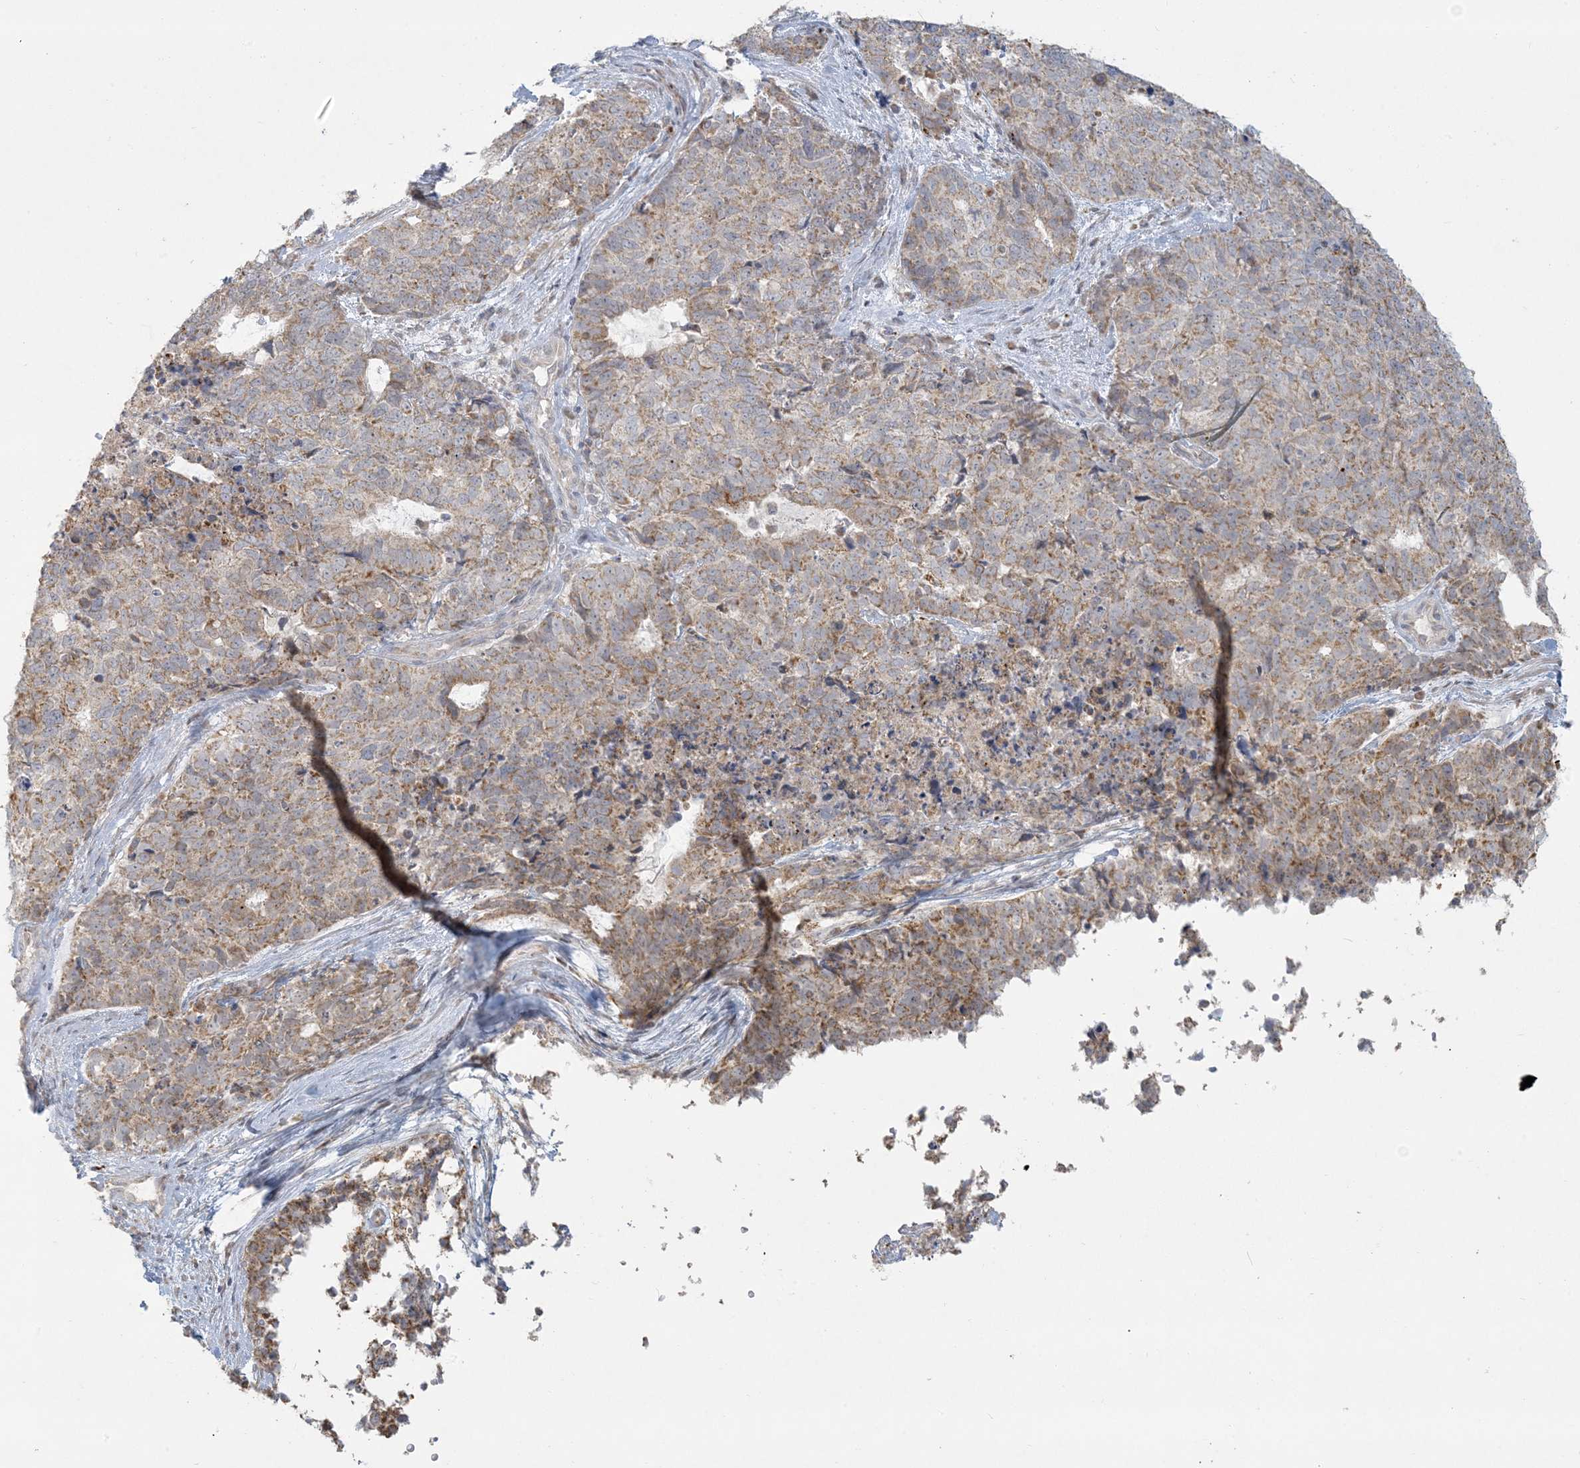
{"staining": {"intensity": "moderate", "quantity": ">75%", "location": "cytoplasmic/membranous"}, "tissue": "cervical cancer", "cell_type": "Tumor cells", "image_type": "cancer", "snomed": [{"axis": "morphology", "description": "Squamous cell carcinoma, NOS"}, {"axis": "topography", "description": "Cervix"}], "caption": "Immunohistochemistry (IHC) photomicrograph of neoplastic tissue: human cervical squamous cell carcinoma stained using IHC displays medium levels of moderate protein expression localized specifically in the cytoplasmic/membranous of tumor cells, appearing as a cytoplasmic/membranous brown color.", "gene": "MCAT", "patient": {"sex": "female", "age": 63}}